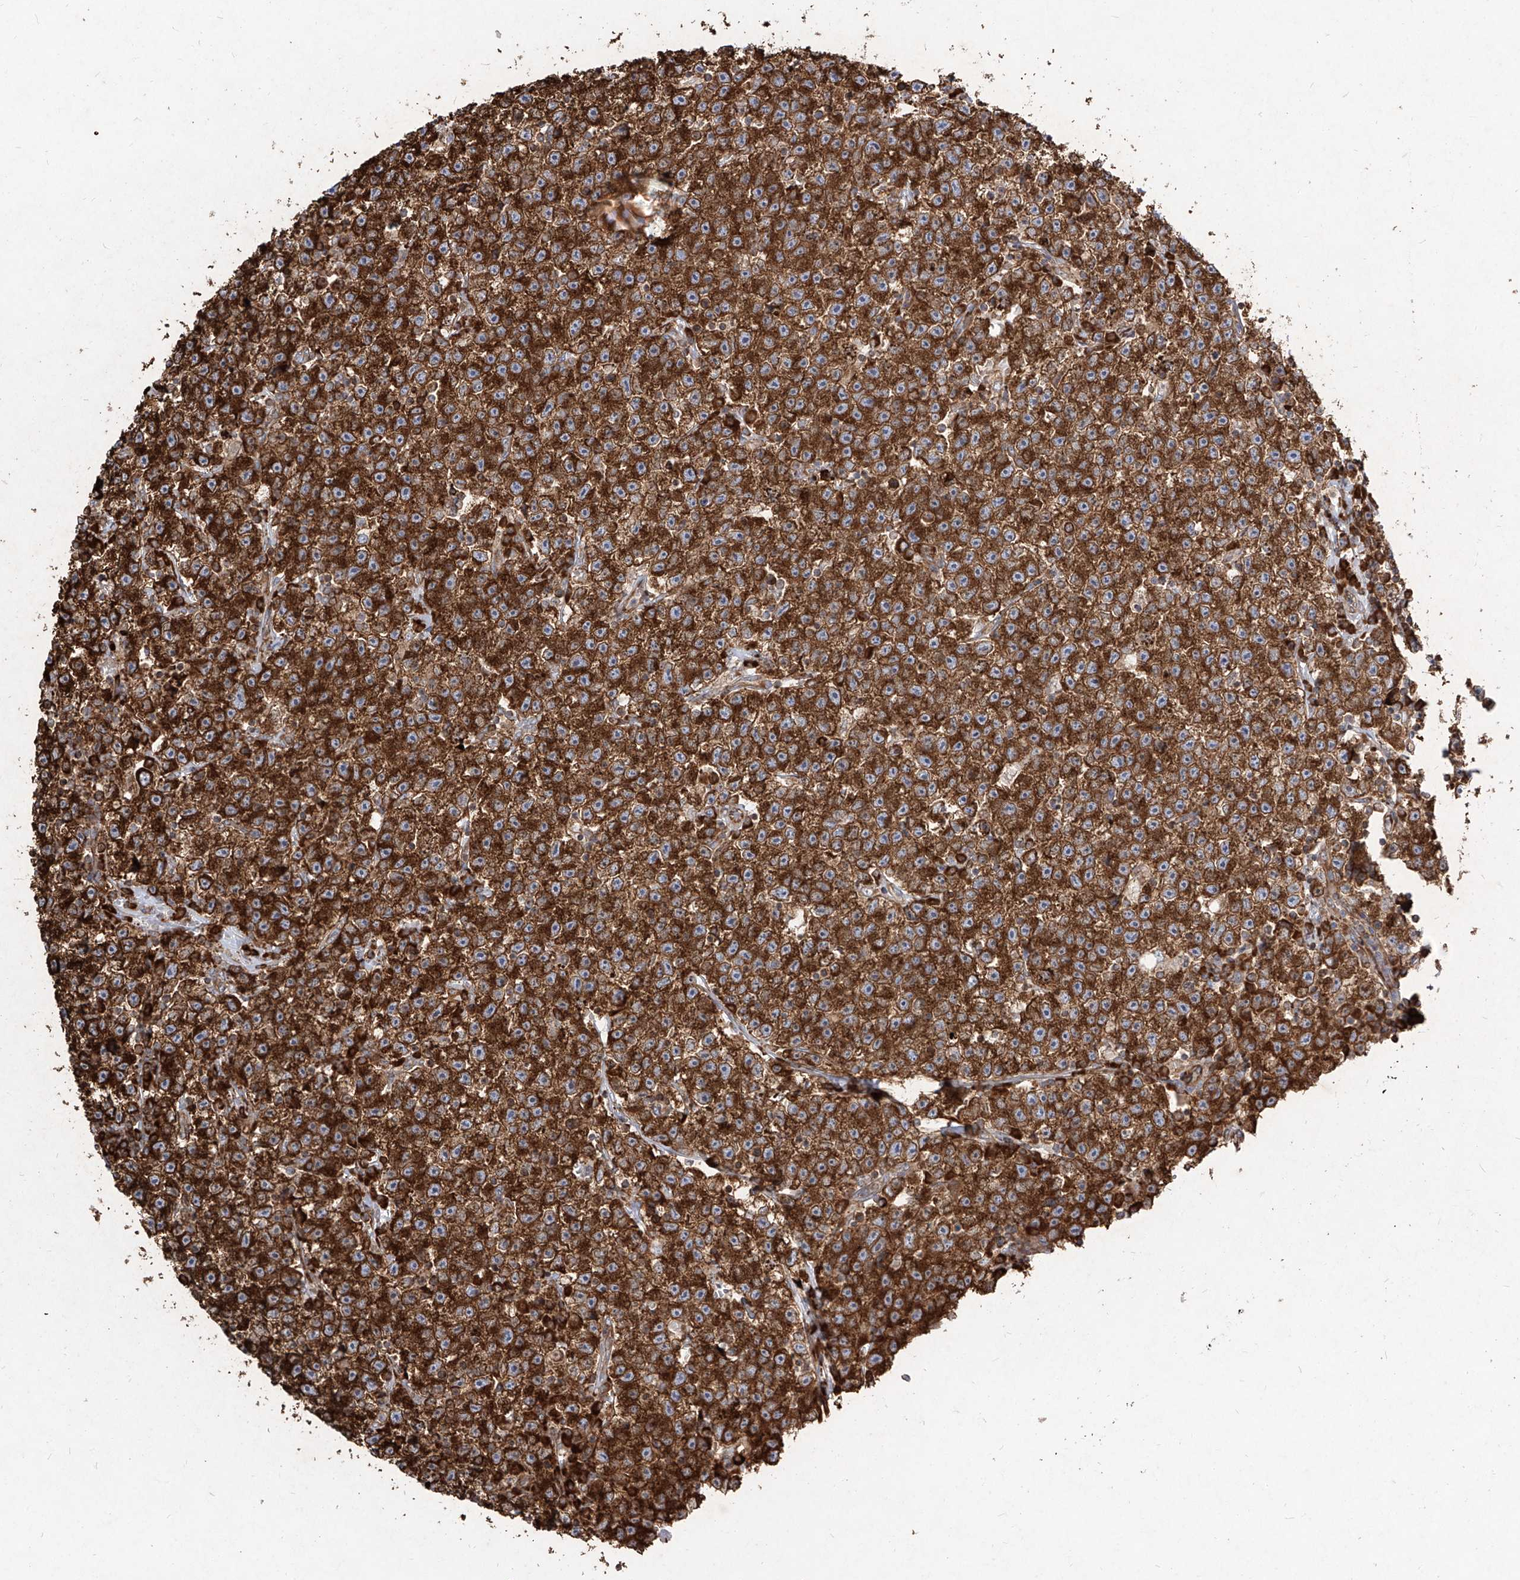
{"staining": {"intensity": "strong", "quantity": ">75%", "location": "cytoplasmic/membranous"}, "tissue": "testis cancer", "cell_type": "Tumor cells", "image_type": "cancer", "snomed": [{"axis": "morphology", "description": "Seminoma, NOS"}, {"axis": "topography", "description": "Testis"}], "caption": "Human seminoma (testis) stained for a protein (brown) exhibits strong cytoplasmic/membranous positive staining in approximately >75% of tumor cells.", "gene": "RPS25", "patient": {"sex": "male", "age": 22}}